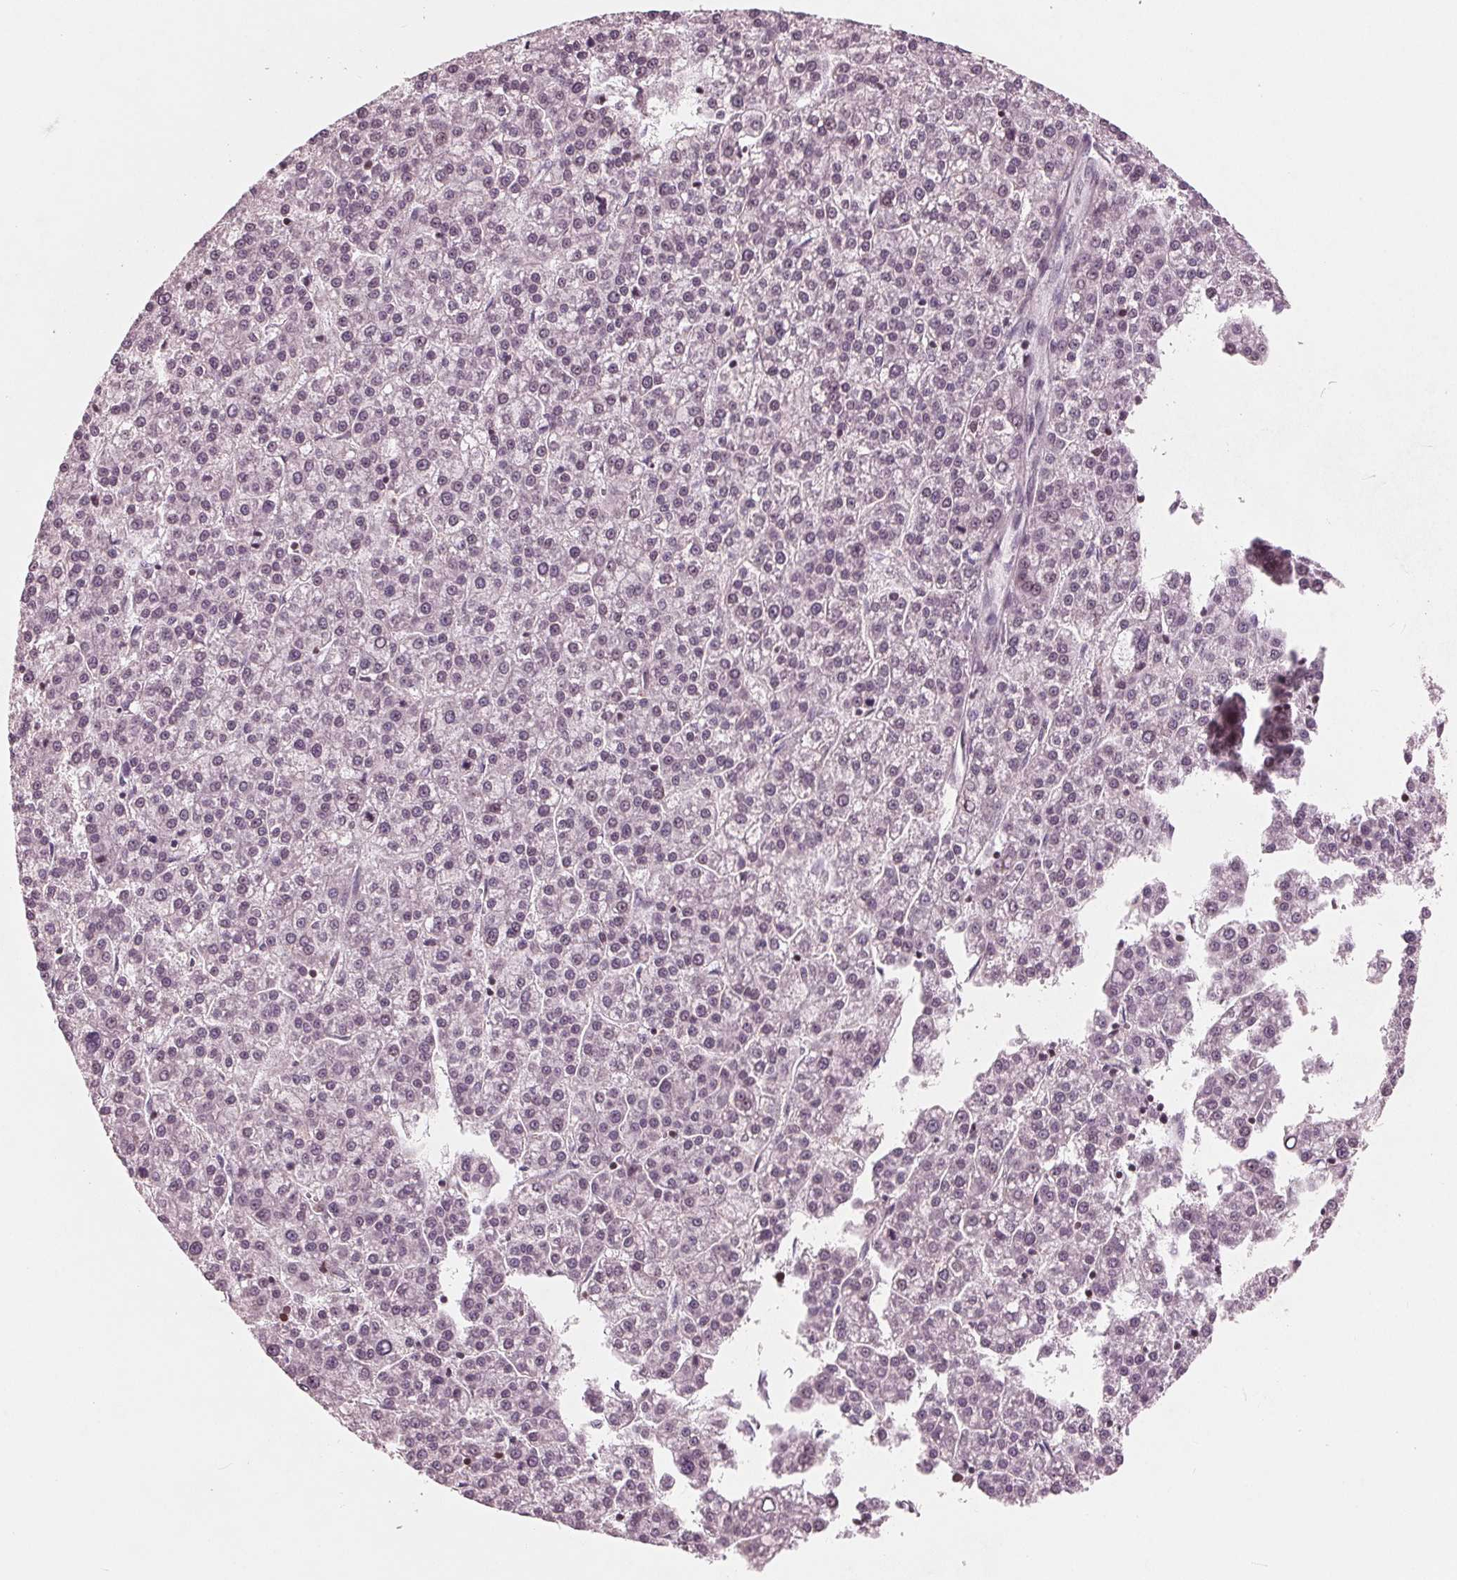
{"staining": {"intensity": "negative", "quantity": "none", "location": "none"}, "tissue": "liver cancer", "cell_type": "Tumor cells", "image_type": "cancer", "snomed": [{"axis": "morphology", "description": "Carcinoma, Hepatocellular, NOS"}, {"axis": "topography", "description": "Liver"}], "caption": "Liver hepatocellular carcinoma was stained to show a protein in brown. There is no significant positivity in tumor cells.", "gene": "NUP210", "patient": {"sex": "female", "age": 58}}